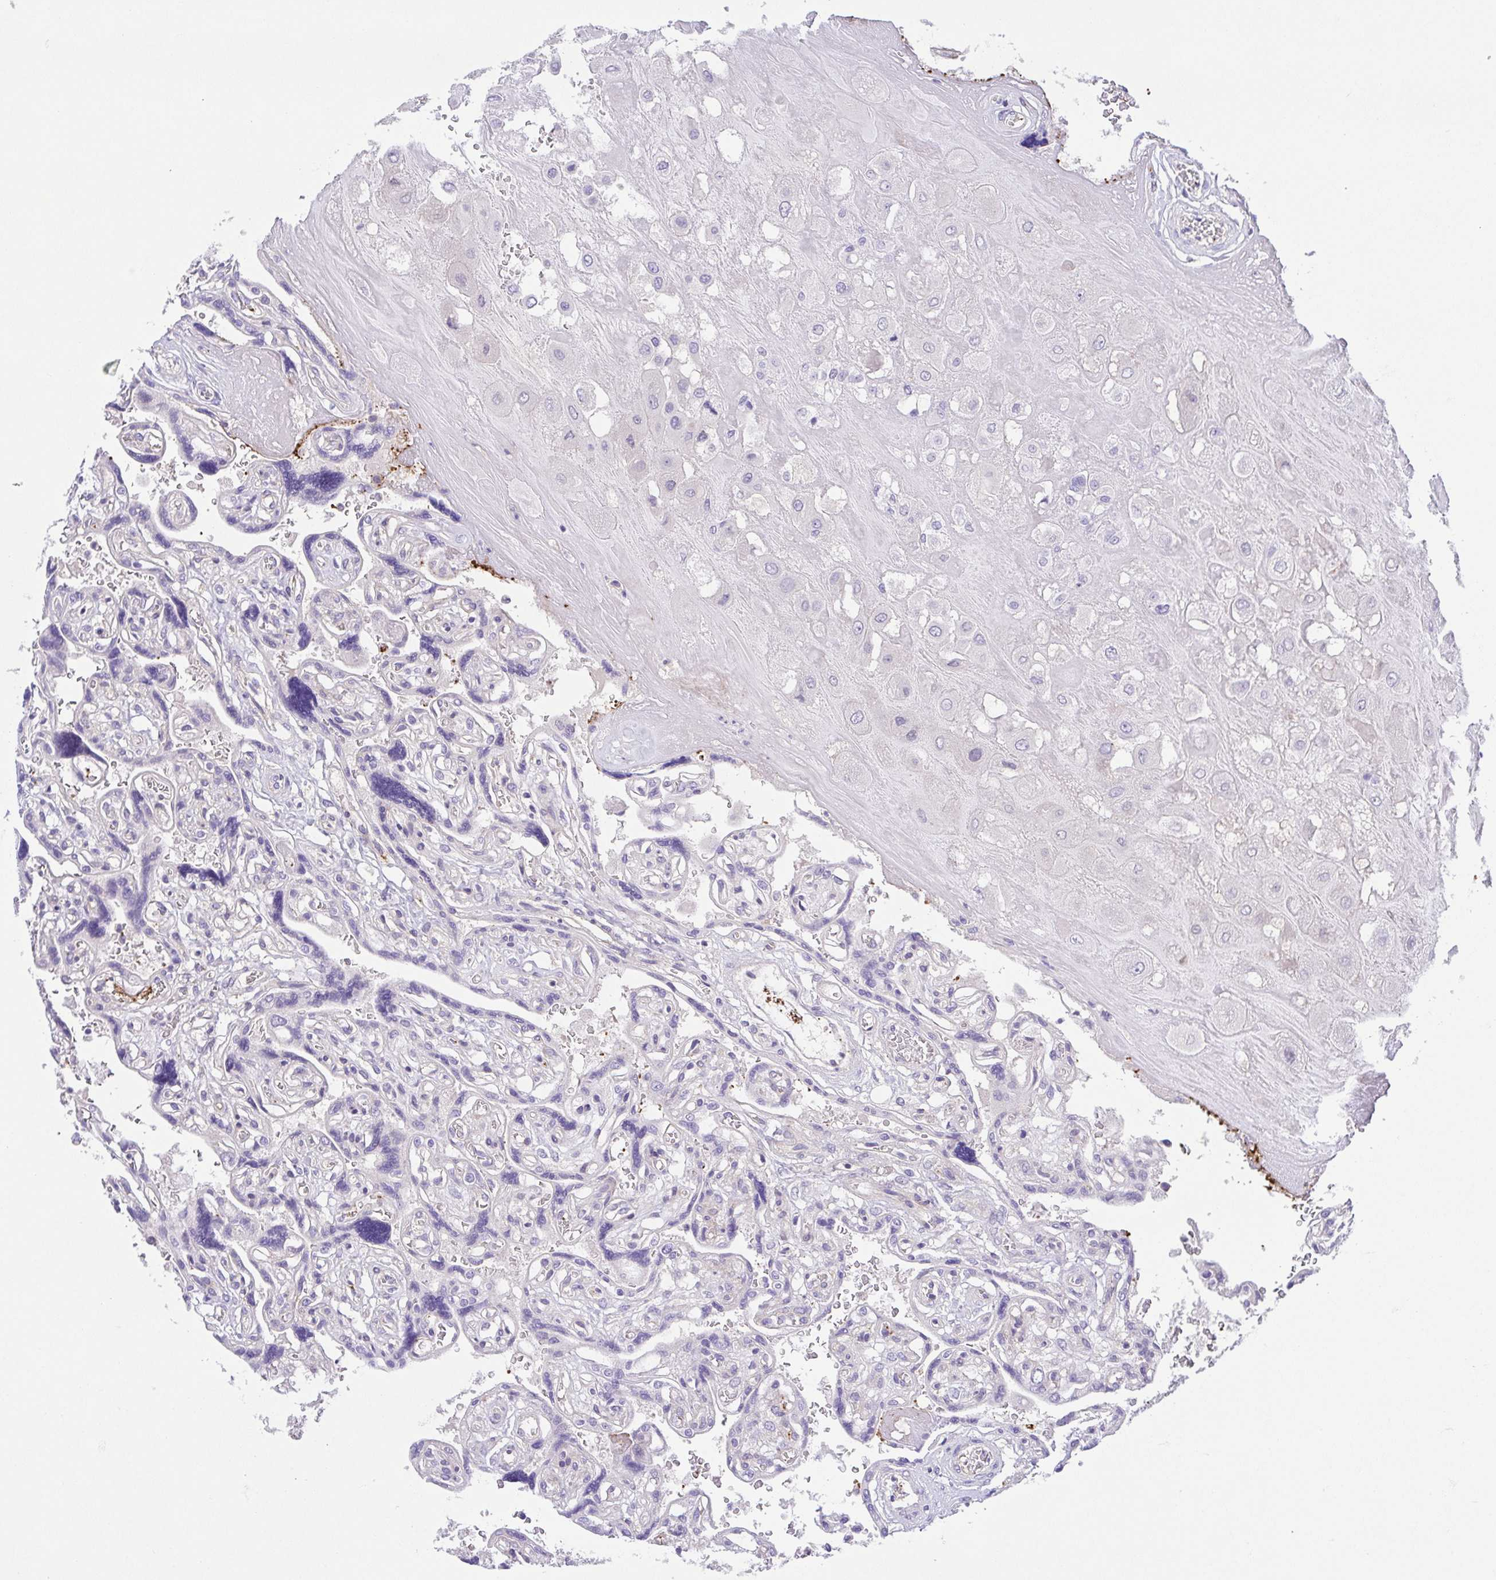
{"staining": {"intensity": "negative", "quantity": "none", "location": "none"}, "tissue": "placenta", "cell_type": "Decidual cells", "image_type": "normal", "snomed": [{"axis": "morphology", "description": "Normal tissue, NOS"}, {"axis": "topography", "description": "Placenta"}], "caption": "Immunohistochemistry histopathology image of normal placenta: placenta stained with DAB (3,3'-diaminobenzidine) exhibits no significant protein positivity in decidual cells.", "gene": "PRR14L", "patient": {"sex": "female", "age": 32}}